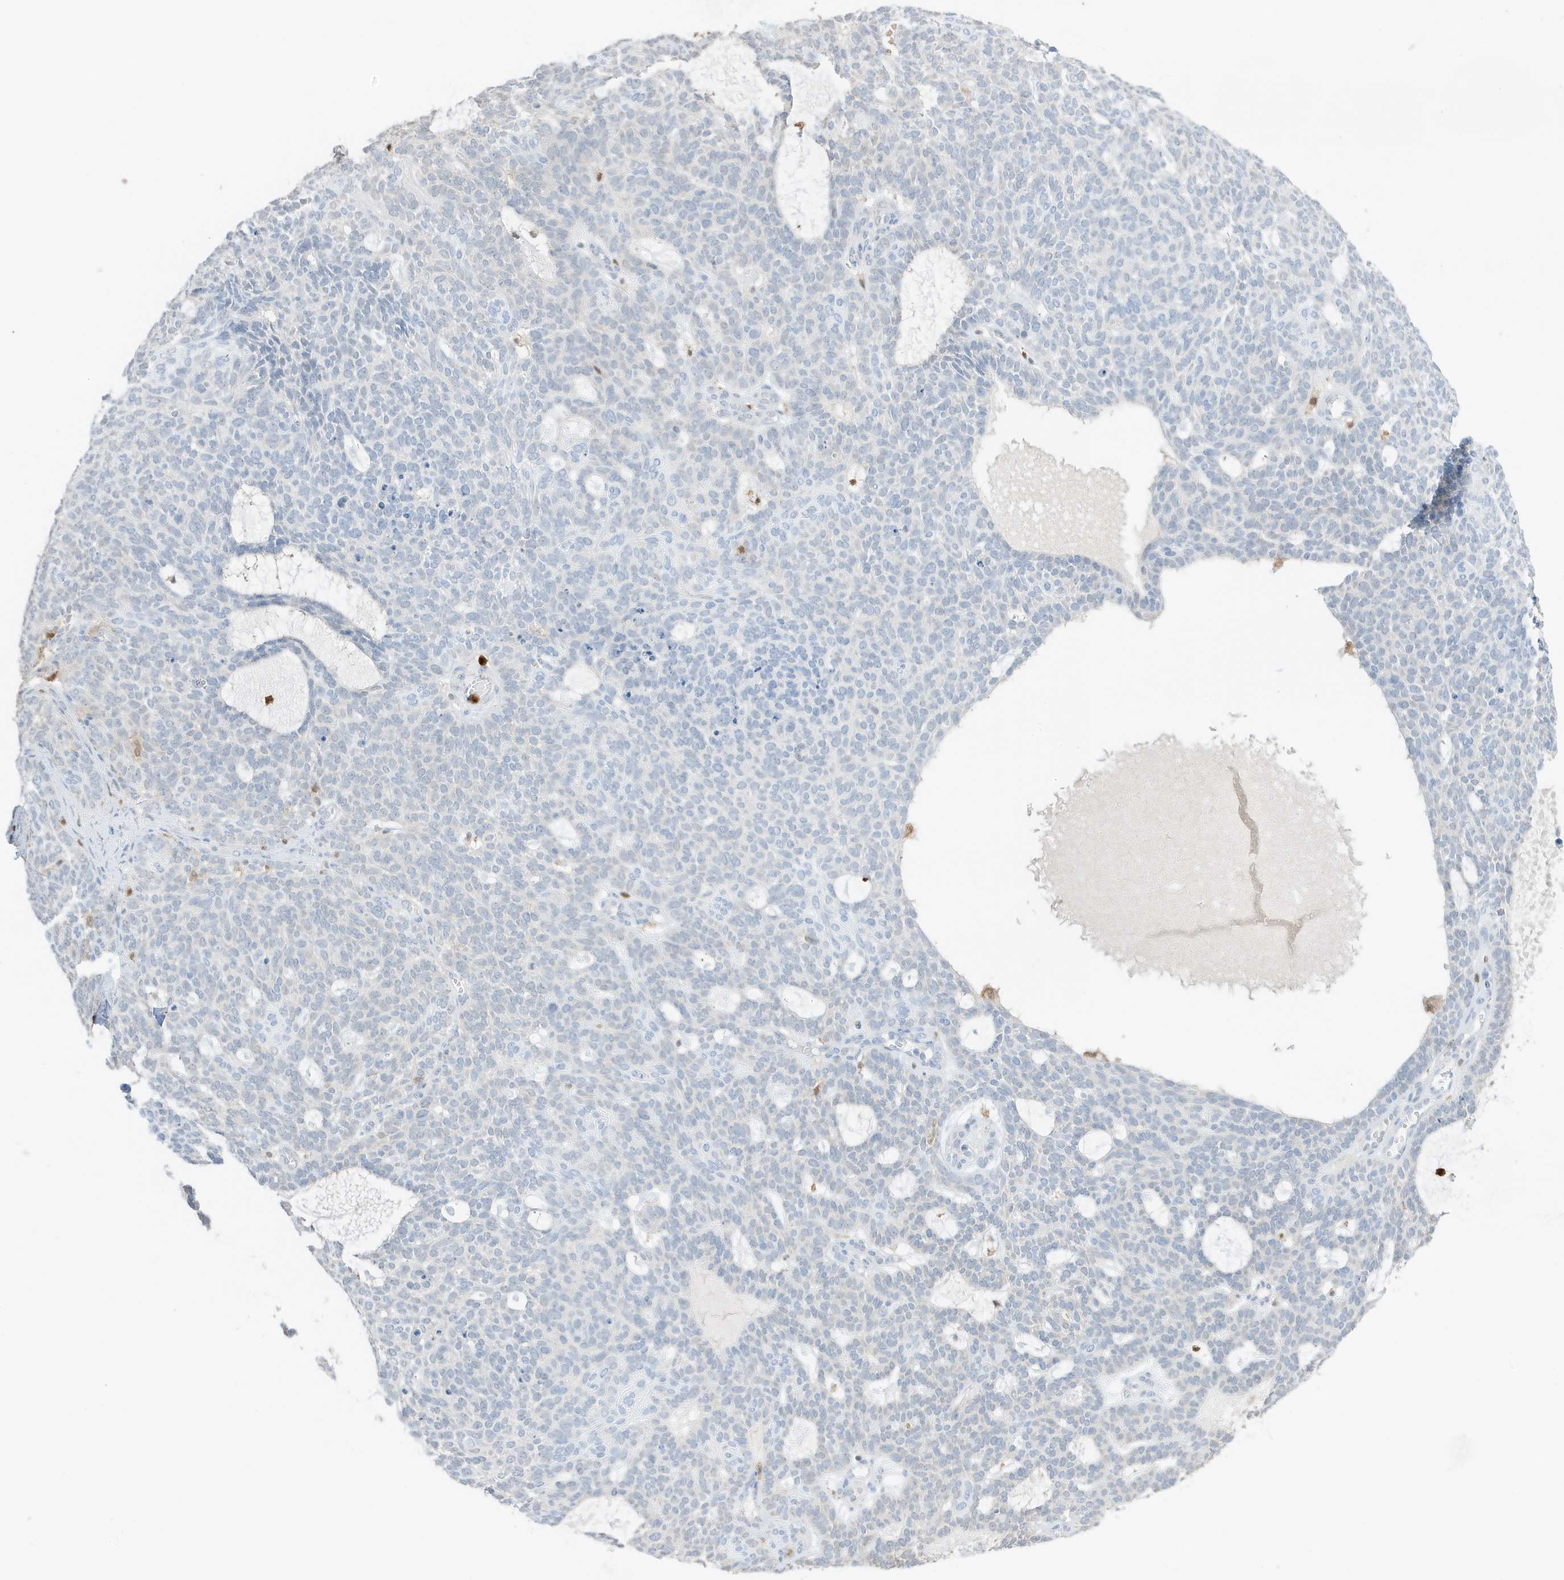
{"staining": {"intensity": "negative", "quantity": "none", "location": "none"}, "tissue": "skin cancer", "cell_type": "Tumor cells", "image_type": "cancer", "snomed": [{"axis": "morphology", "description": "Squamous cell carcinoma, NOS"}, {"axis": "topography", "description": "Skin"}], "caption": "There is no significant staining in tumor cells of skin squamous cell carcinoma.", "gene": "GCA", "patient": {"sex": "female", "age": 90}}